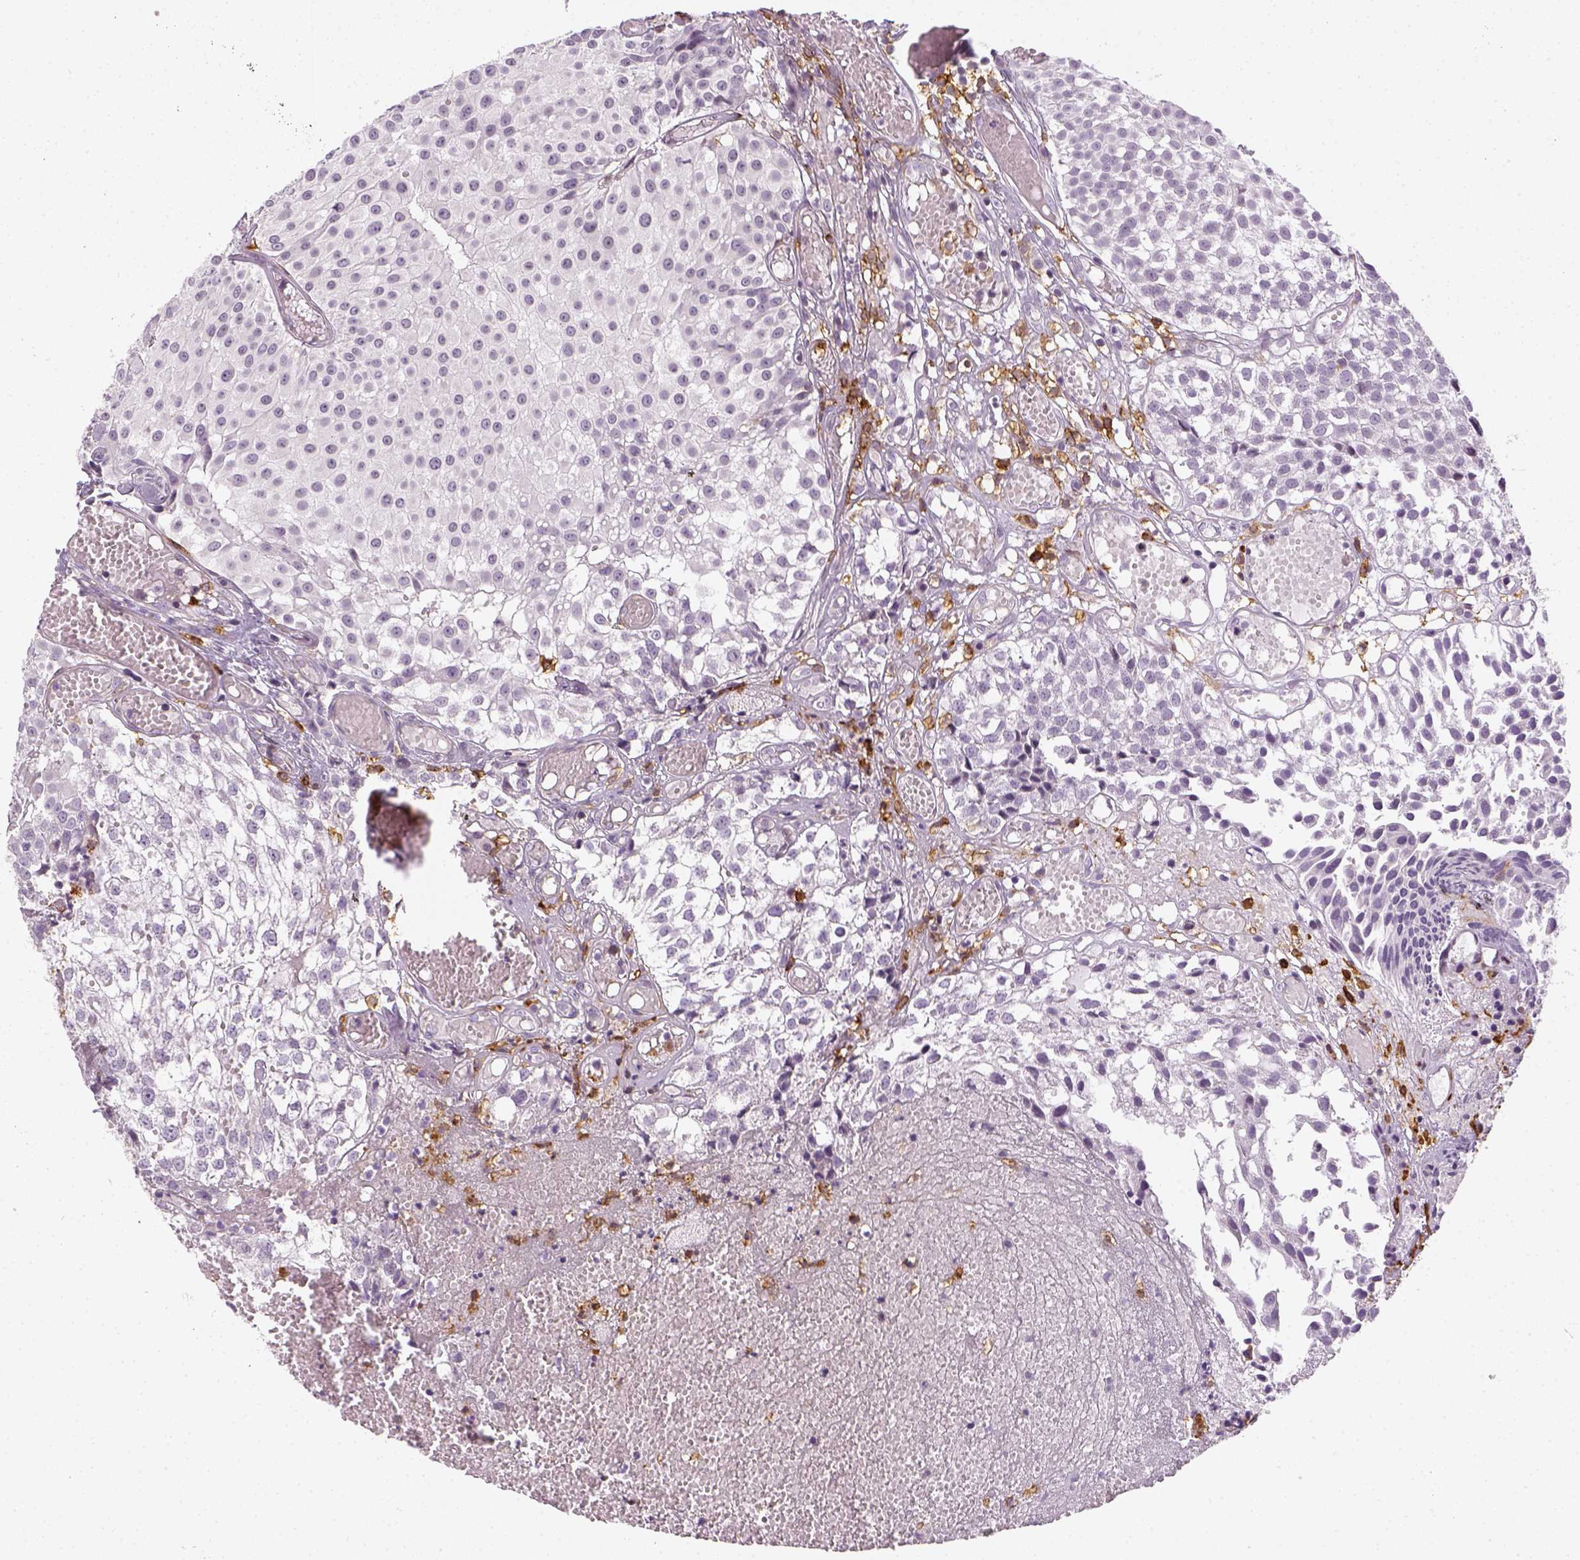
{"staining": {"intensity": "negative", "quantity": "none", "location": "none"}, "tissue": "urothelial cancer", "cell_type": "Tumor cells", "image_type": "cancer", "snomed": [{"axis": "morphology", "description": "Urothelial carcinoma, Low grade"}, {"axis": "topography", "description": "Urinary bladder"}], "caption": "An image of low-grade urothelial carcinoma stained for a protein demonstrates no brown staining in tumor cells. (DAB IHC, high magnification).", "gene": "CD14", "patient": {"sex": "male", "age": 79}}